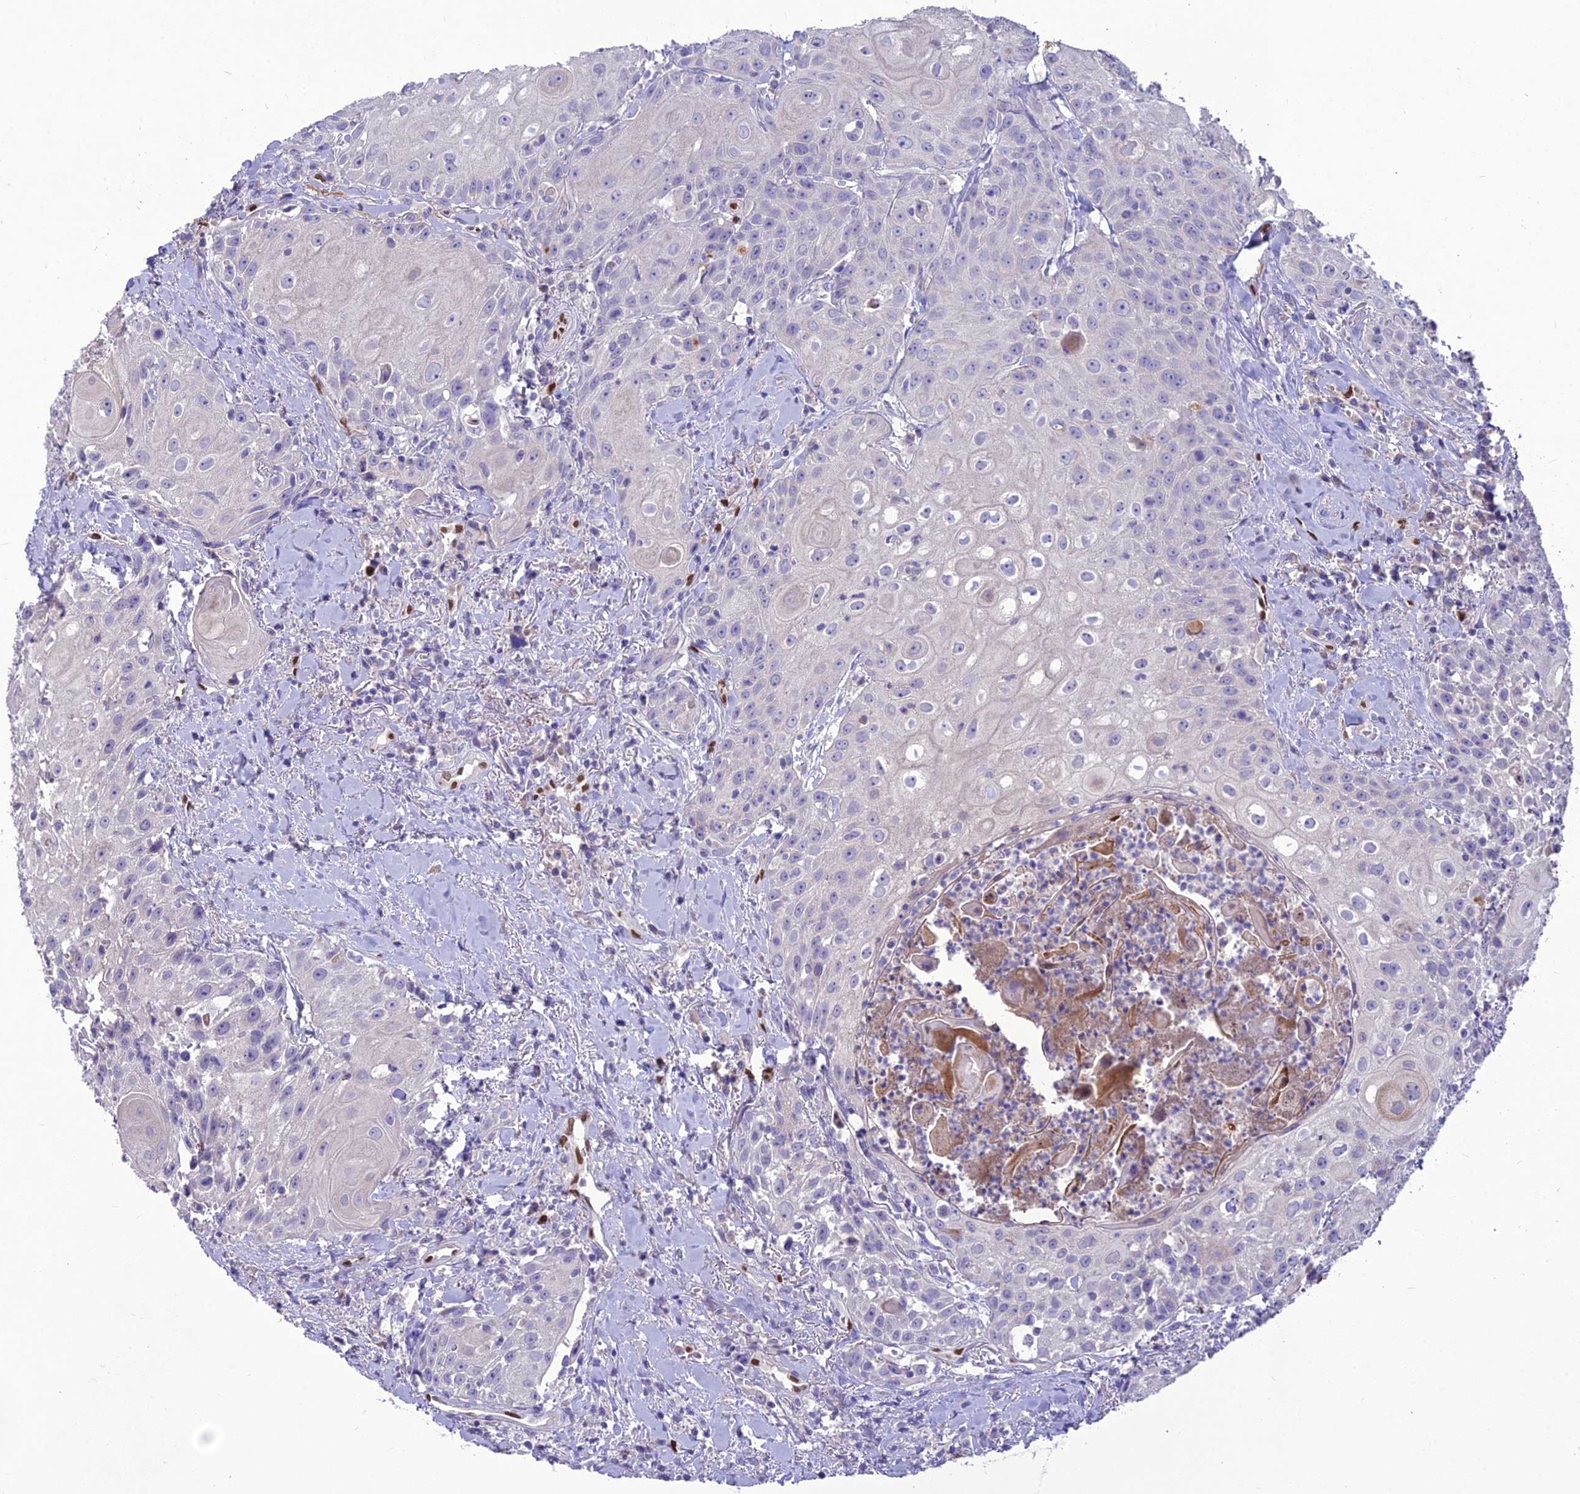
{"staining": {"intensity": "negative", "quantity": "none", "location": "none"}, "tissue": "head and neck cancer", "cell_type": "Tumor cells", "image_type": "cancer", "snomed": [{"axis": "morphology", "description": "Squamous cell carcinoma, NOS"}, {"axis": "topography", "description": "Oral tissue"}, {"axis": "topography", "description": "Head-Neck"}], "caption": "Immunohistochemistry (IHC) image of neoplastic tissue: squamous cell carcinoma (head and neck) stained with DAB (3,3'-diaminobenzidine) shows no significant protein expression in tumor cells.", "gene": "NOVA2", "patient": {"sex": "female", "age": 82}}